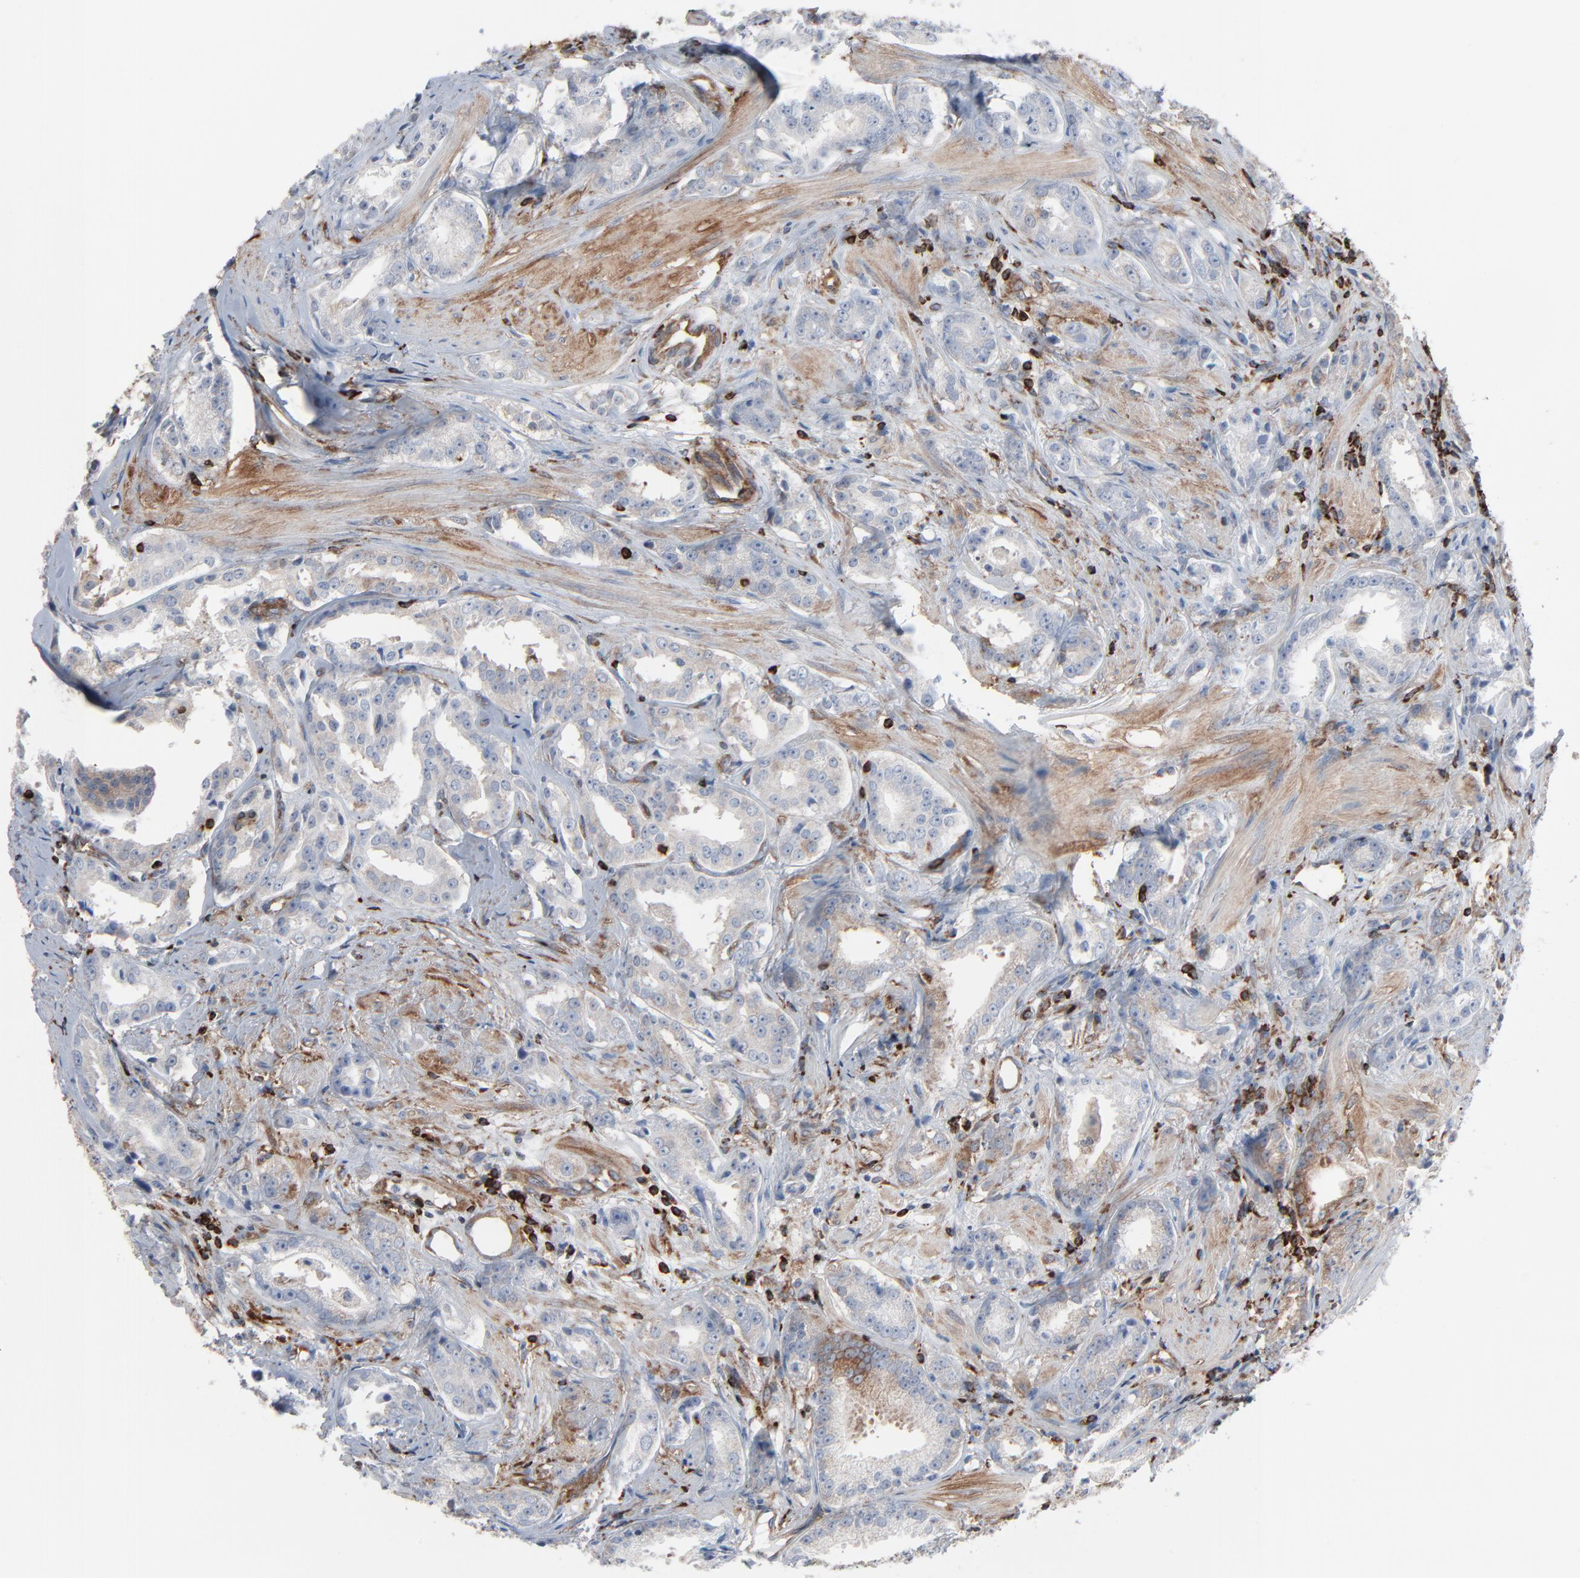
{"staining": {"intensity": "weak", "quantity": "25%-75%", "location": "cytoplasmic/membranous"}, "tissue": "prostate cancer", "cell_type": "Tumor cells", "image_type": "cancer", "snomed": [{"axis": "morphology", "description": "Adenocarcinoma, Medium grade"}, {"axis": "topography", "description": "Prostate"}], "caption": "Immunohistochemistry of human prostate cancer exhibits low levels of weak cytoplasmic/membranous staining in approximately 25%-75% of tumor cells. The protein is shown in brown color, while the nuclei are stained blue.", "gene": "OPTN", "patient": {"sex": "male", "age": 53}}